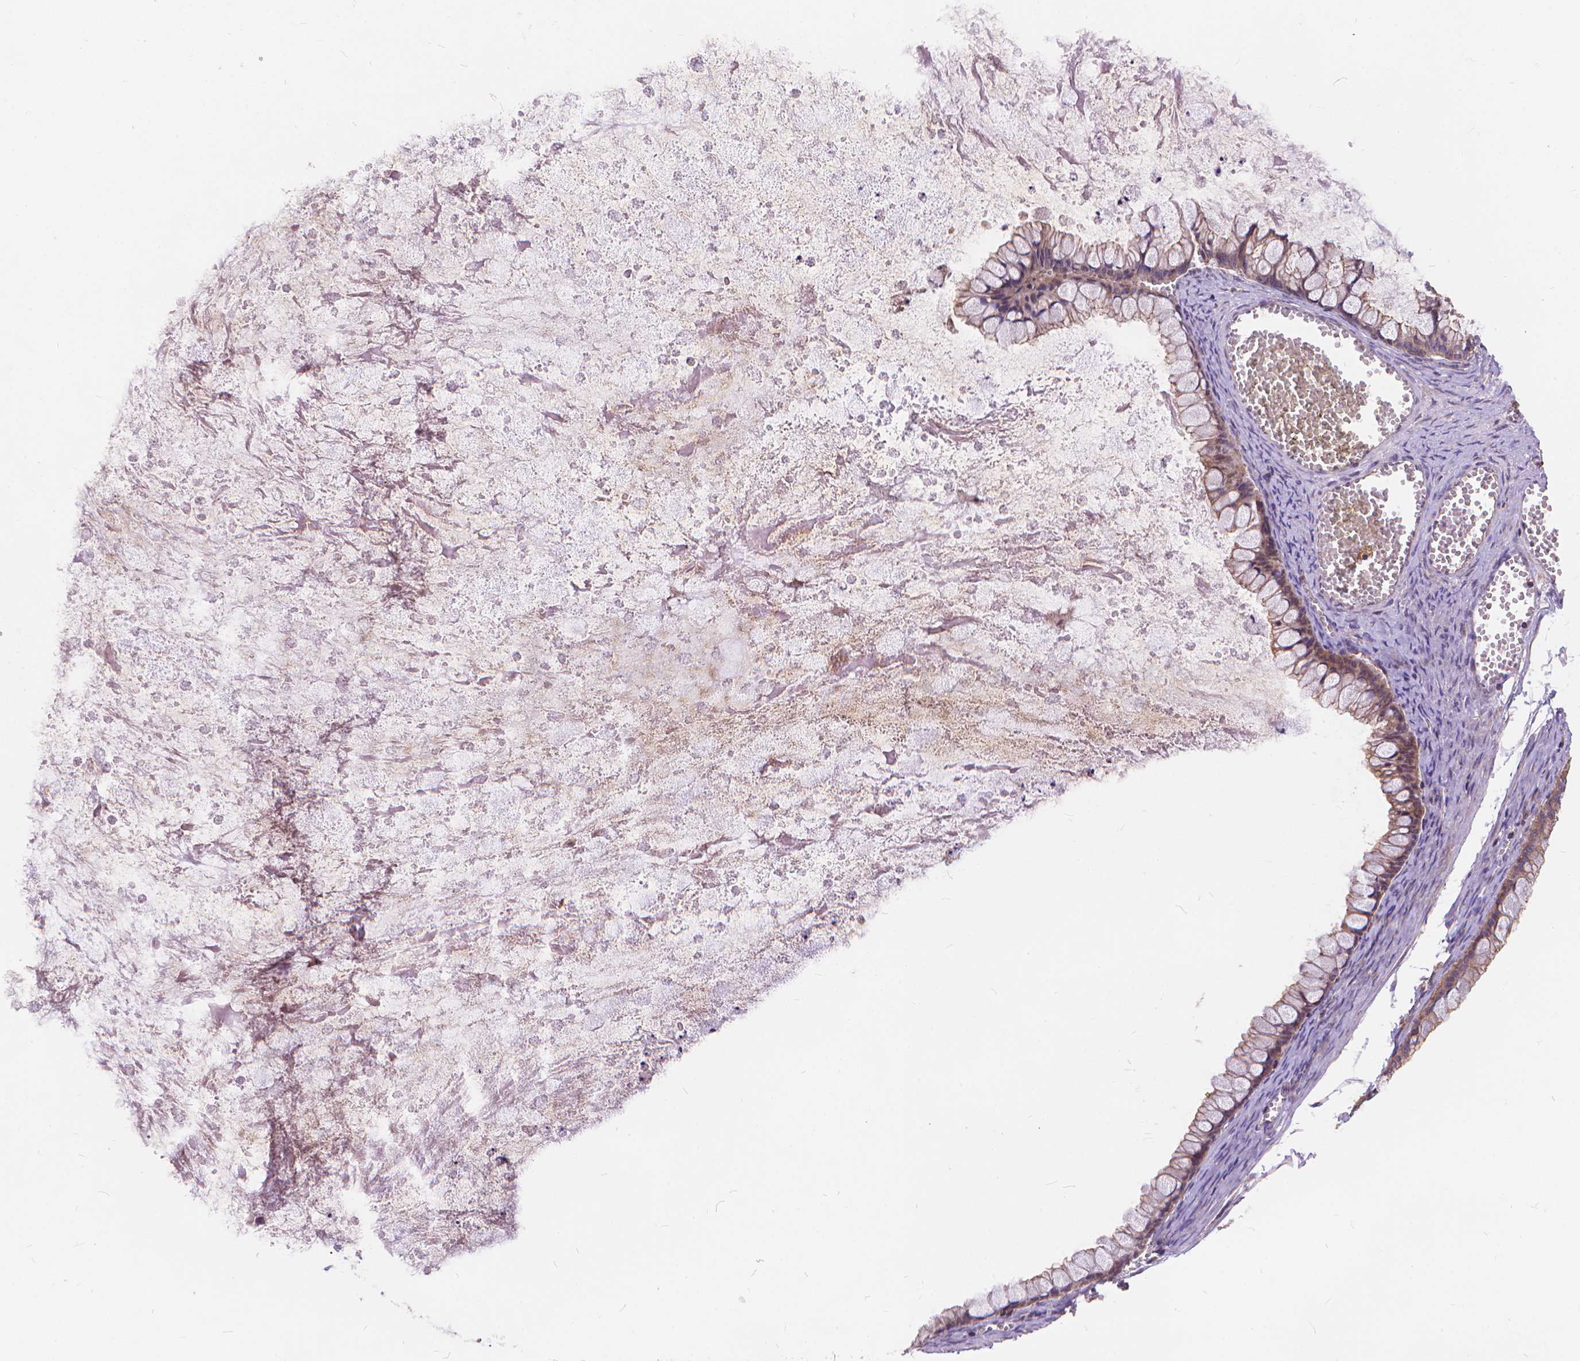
{"staining": {"intensity": "weak", "quantity": "25%-75%", "location": "cytoplasmic/membranous"}, "tissue": "ovarian cancer", "cell_type": "Tumor cells", "image_type": "cancer", "snomed": [{"axis": "morphology", "description": "Cystadenocarcinoma, mucinous, NOS"}, {"axis": "topography", "description": "Ovary"}], "caption": "The image demonstrates staining of ovarian cancer, revealing weak cytoplasmic/membranous protein expression (brown color) within tumor cells.", "gene": "ARAP1", "patient": {"sex": "female", "age": 67}}